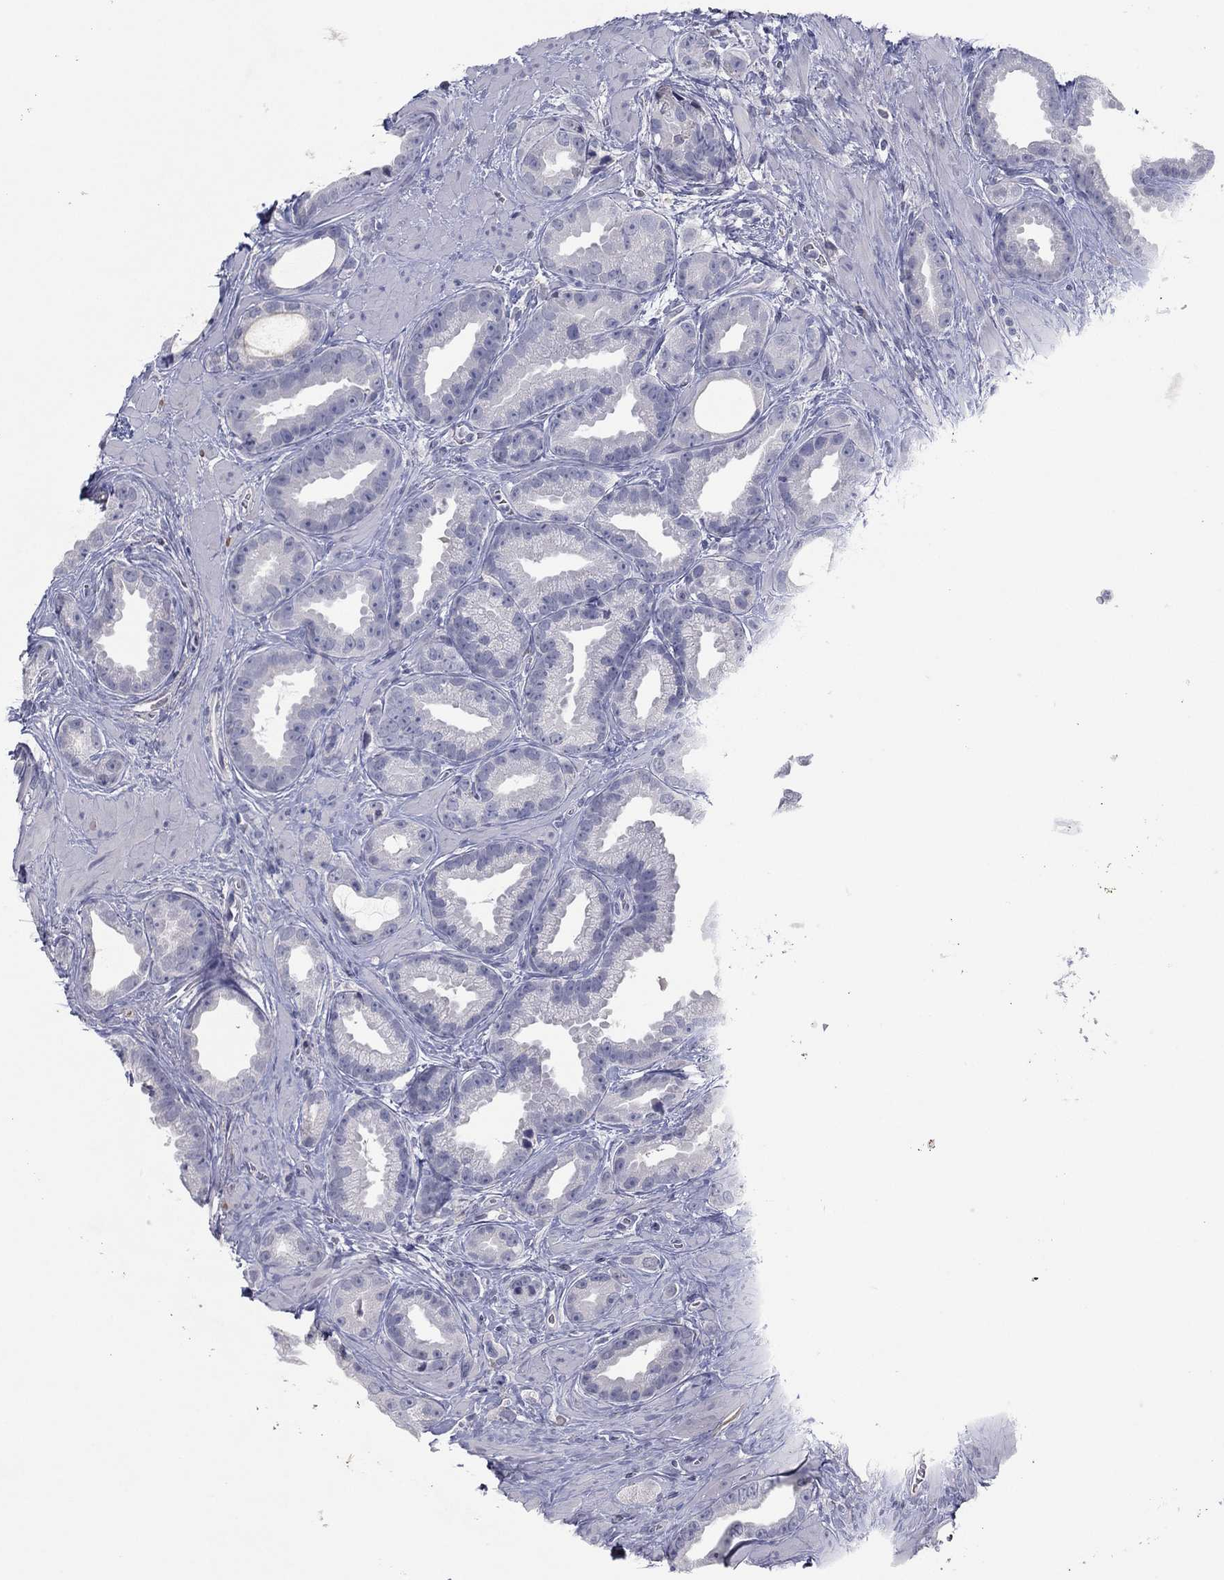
{"staining": {"intensity": "negative", "quantity": "none", "location": "none"}, "tissue": "prostate cancer", "cell_type": "Tumor cells", "image_type": "cancer", "snomed": [{"axis": "morphology", "description": "Adenocarcinoma, Low grade"}, {"axis": "topography", "description": "Prostate"}], "caption": "A photomicrograph of prostate low-grade adenocarcinoma stained for a protein exhibits no brown staining in tumor cells.", "gene": "CPT1B", "patient": {"sex": "male", "age": 68}}